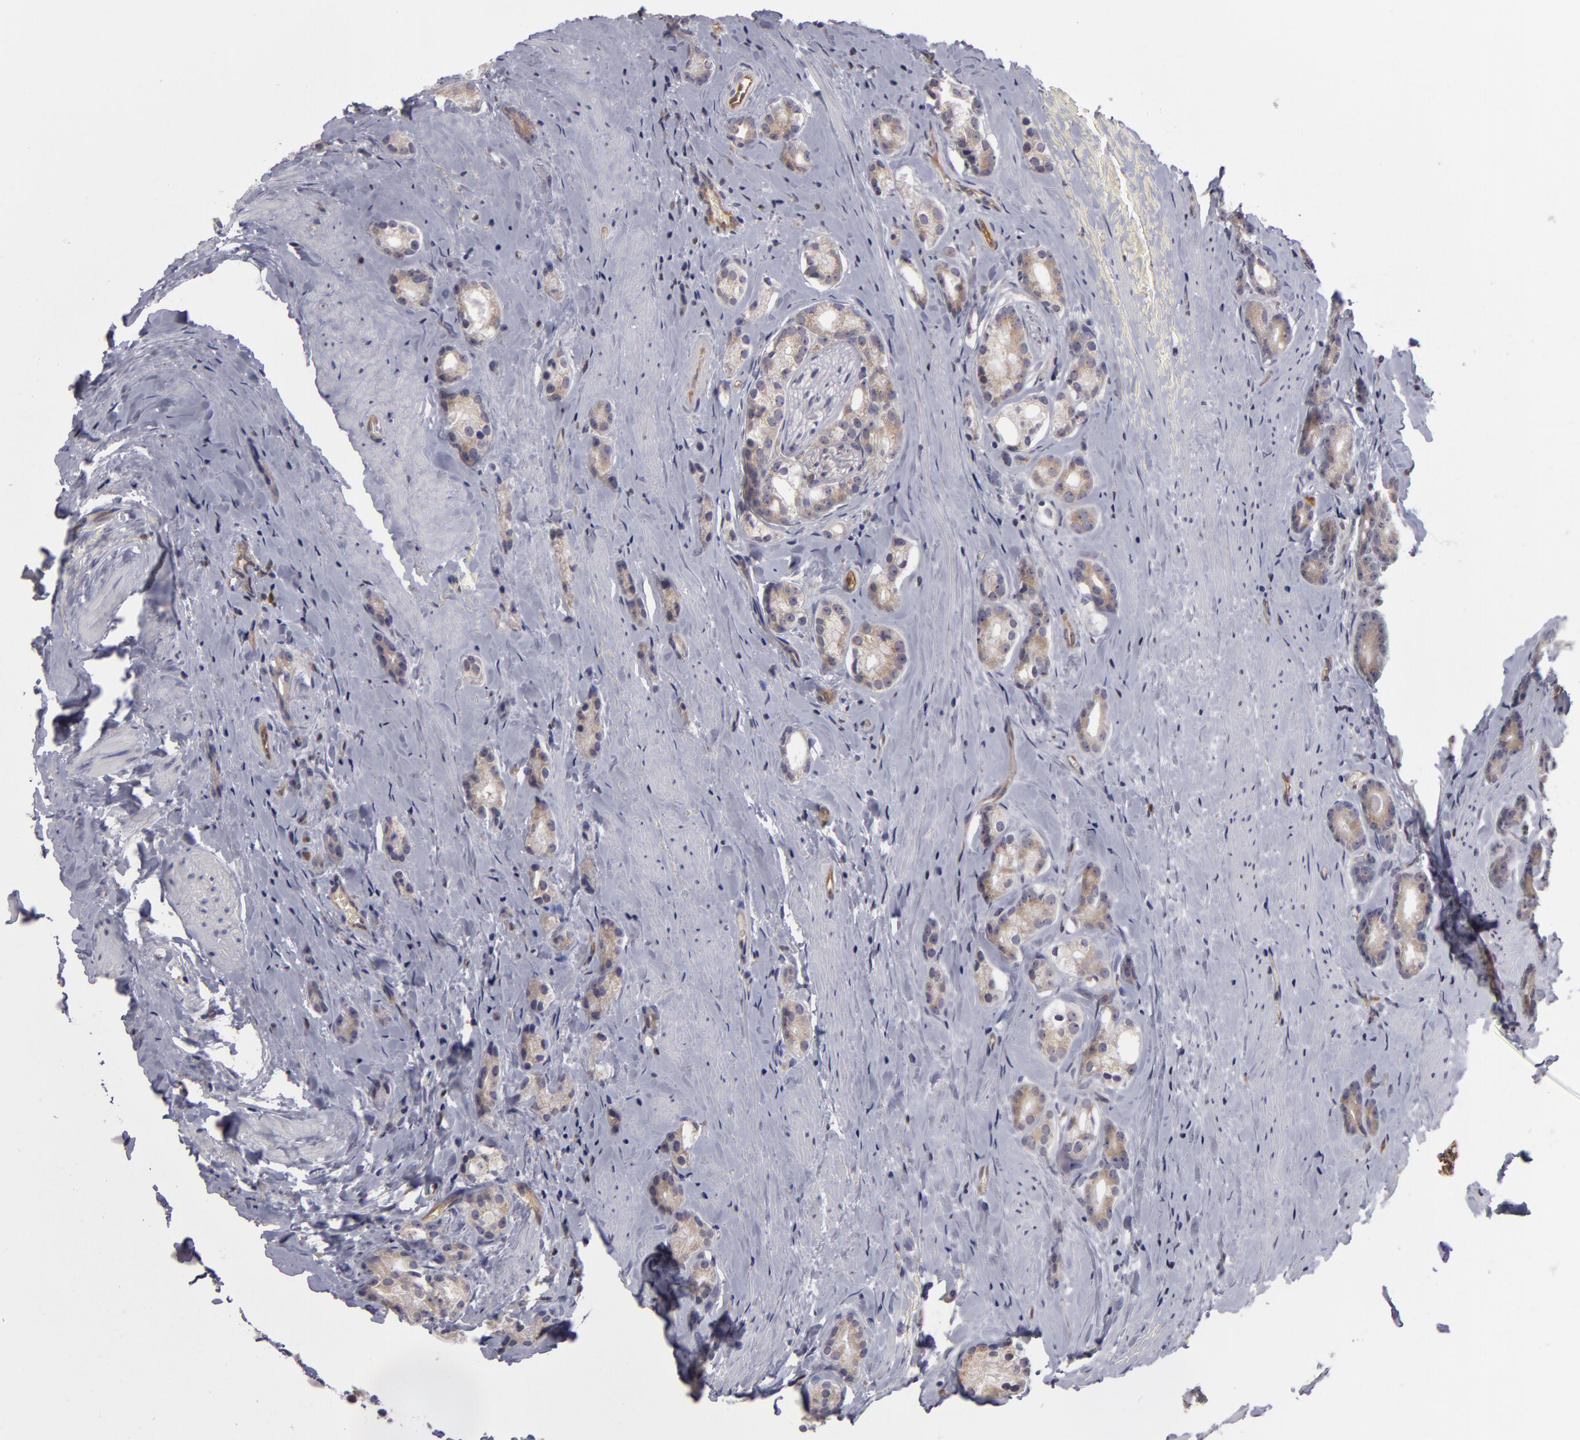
{"staining": {"intensity": "weak", "quantity": ">75%", "location": "cytoplasmic/membranous"}, "tissue": "prostate cancer", "cell_type": "Tumor cells", "image_type": "cancer", "snomed": [{"axis": "morphology", "description": "Adenocarcinoma, Medium grade"}, {"axis": "topography", "description": "Prostate"}], "caption": "Brown immunohistochemical staining in human prostate cancer (adenocarcinoma (medium-grade)) shows weak cytoplasmic/membranous positivity in about >75% of tumor cells.", "gene": "ZNF229", "patient": {"sex": "male", "age": 59}}